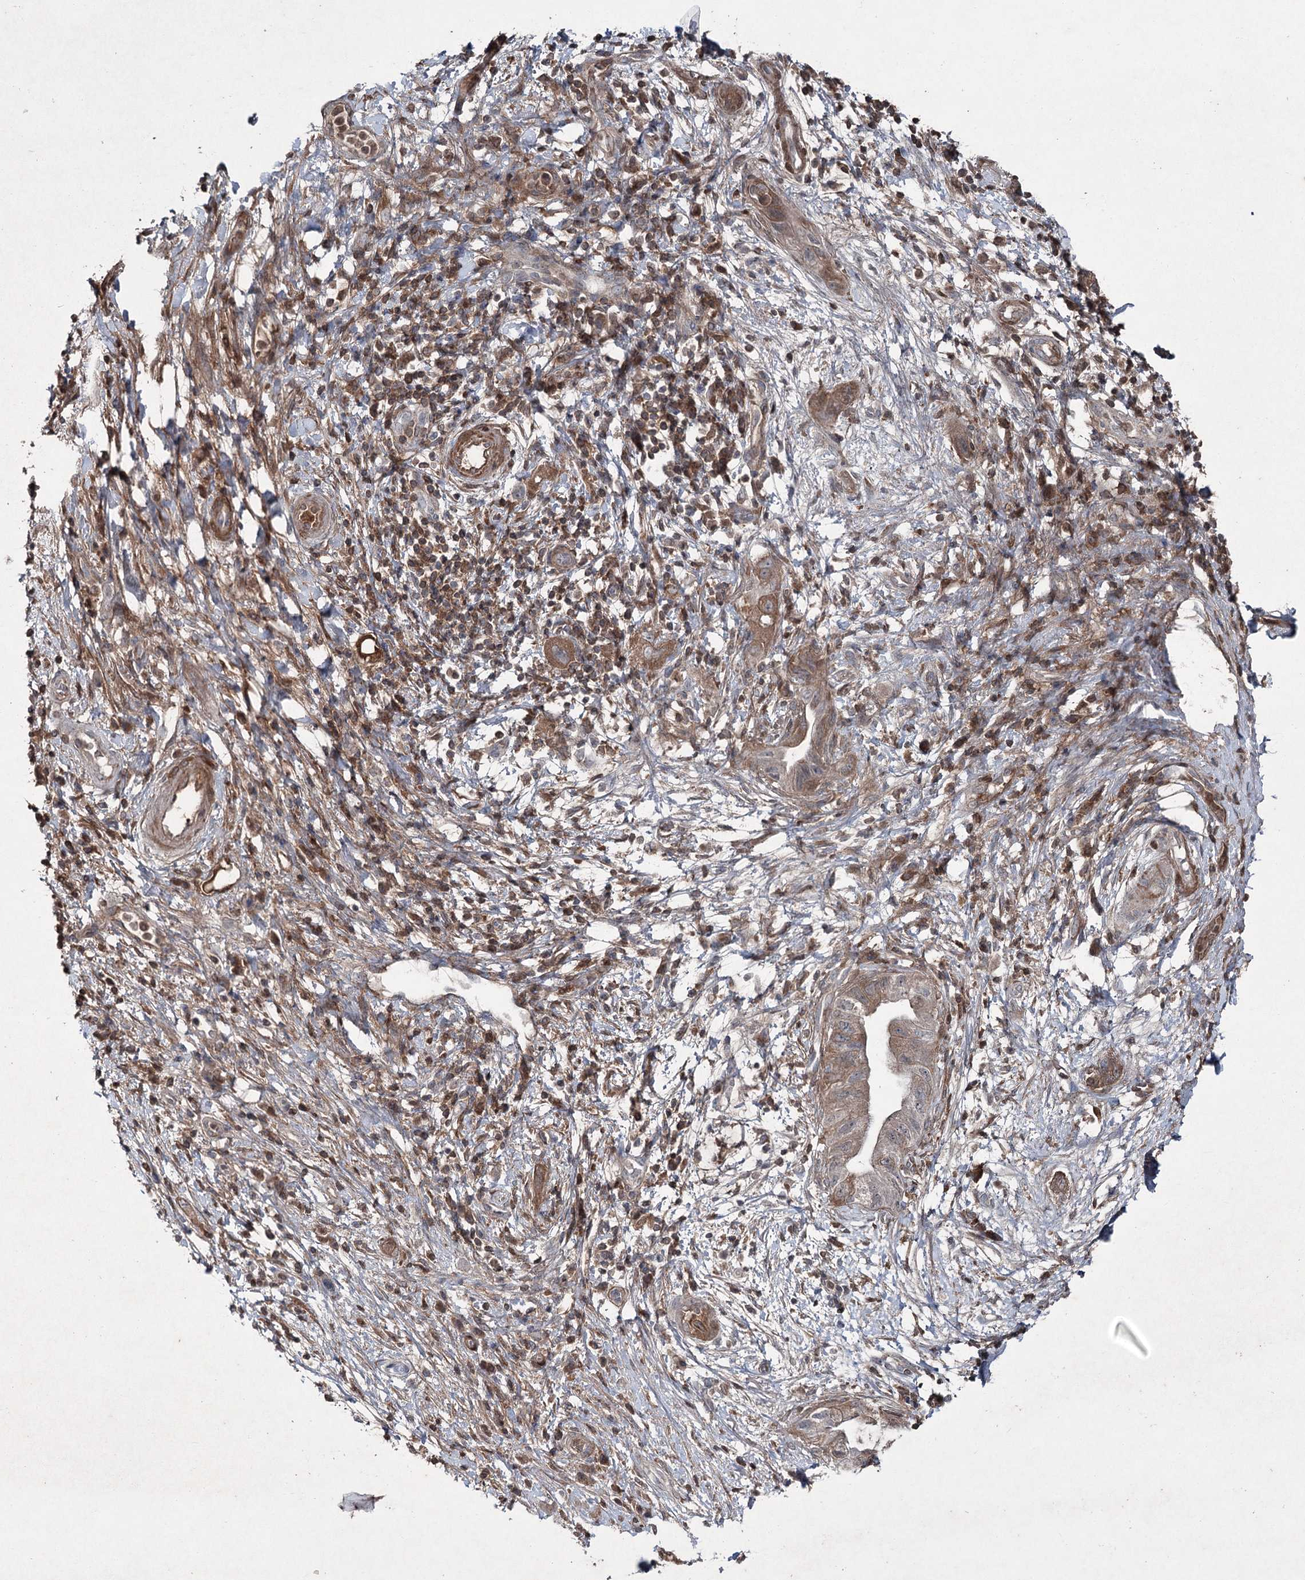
{"staining": {"intensity": "moderate", "quantity": ">75%", "location": "cytoplasmic/membranous"}, "tissue": "pancreatic cancer", "cell_type": "Tumor cells", "image_type": "cancer", "snomed": [{"axis": "morphology", "description": "Adenocarcinoma, NOS"}, {"axis": "topography", "description": "Pancreas"}], "caption": "Adenocarcinoma (pancreatic) tissue shows moderate cytoplasmic/membranous staining in about >75% of tumor cells, visualized by immunohistochemistry.", "gene": "PGLYRP2", "patient": {"sex": "female", "age": 73}}